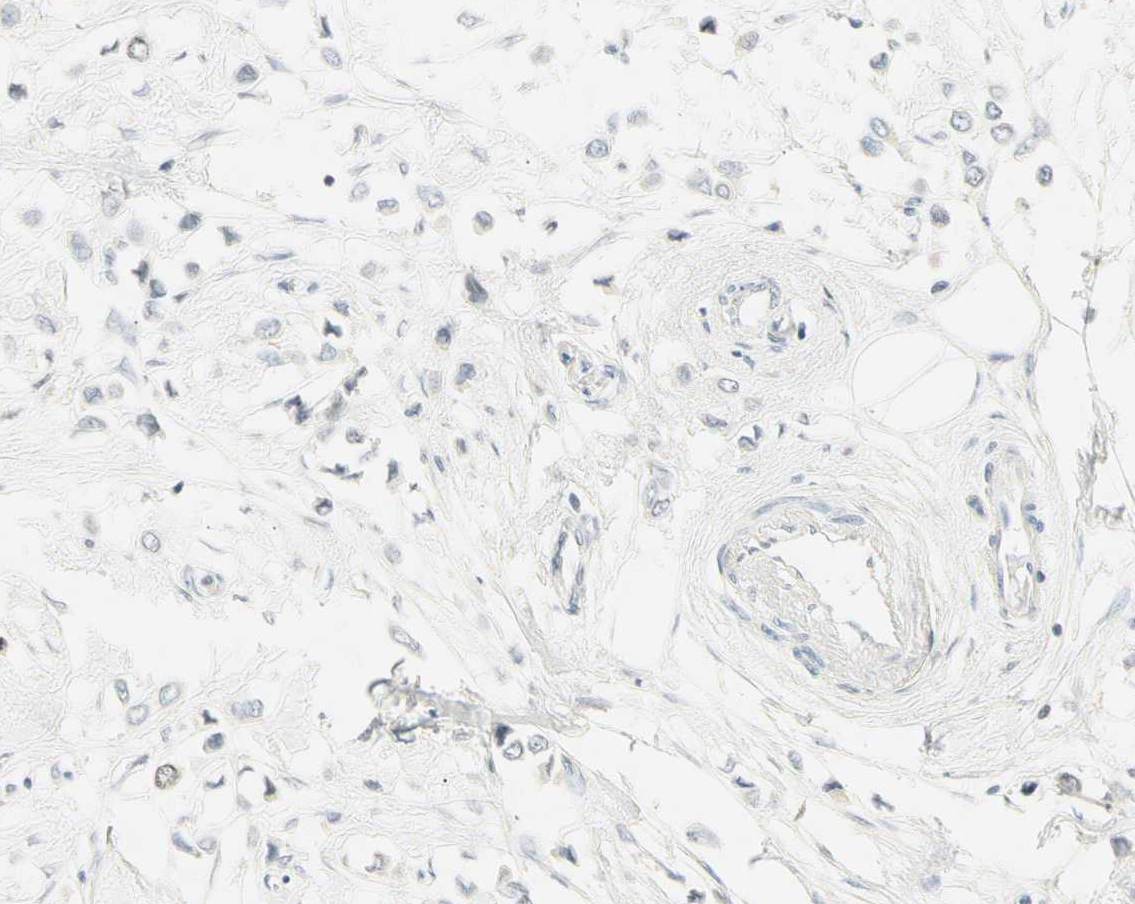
{"staining": {"intensity": "negative", "quantity": "none", "location": "none"}, "tissue": "breast cancer", "cell_type": "Tumor cells", "image_type": "cancer", "snomed": [{"axis": "morphology", "description": "Lobular carcinoma"}, {"axis": "topography", "description": "Breast"}], "caption": "Tumor cells show no significant staining in breast lobular carcinoma. (Brightfield microscopy of DAB immunohistochemistry at high magnification).", "gene": "PITX1", "patient": {"sex": "female", "age": 51}}